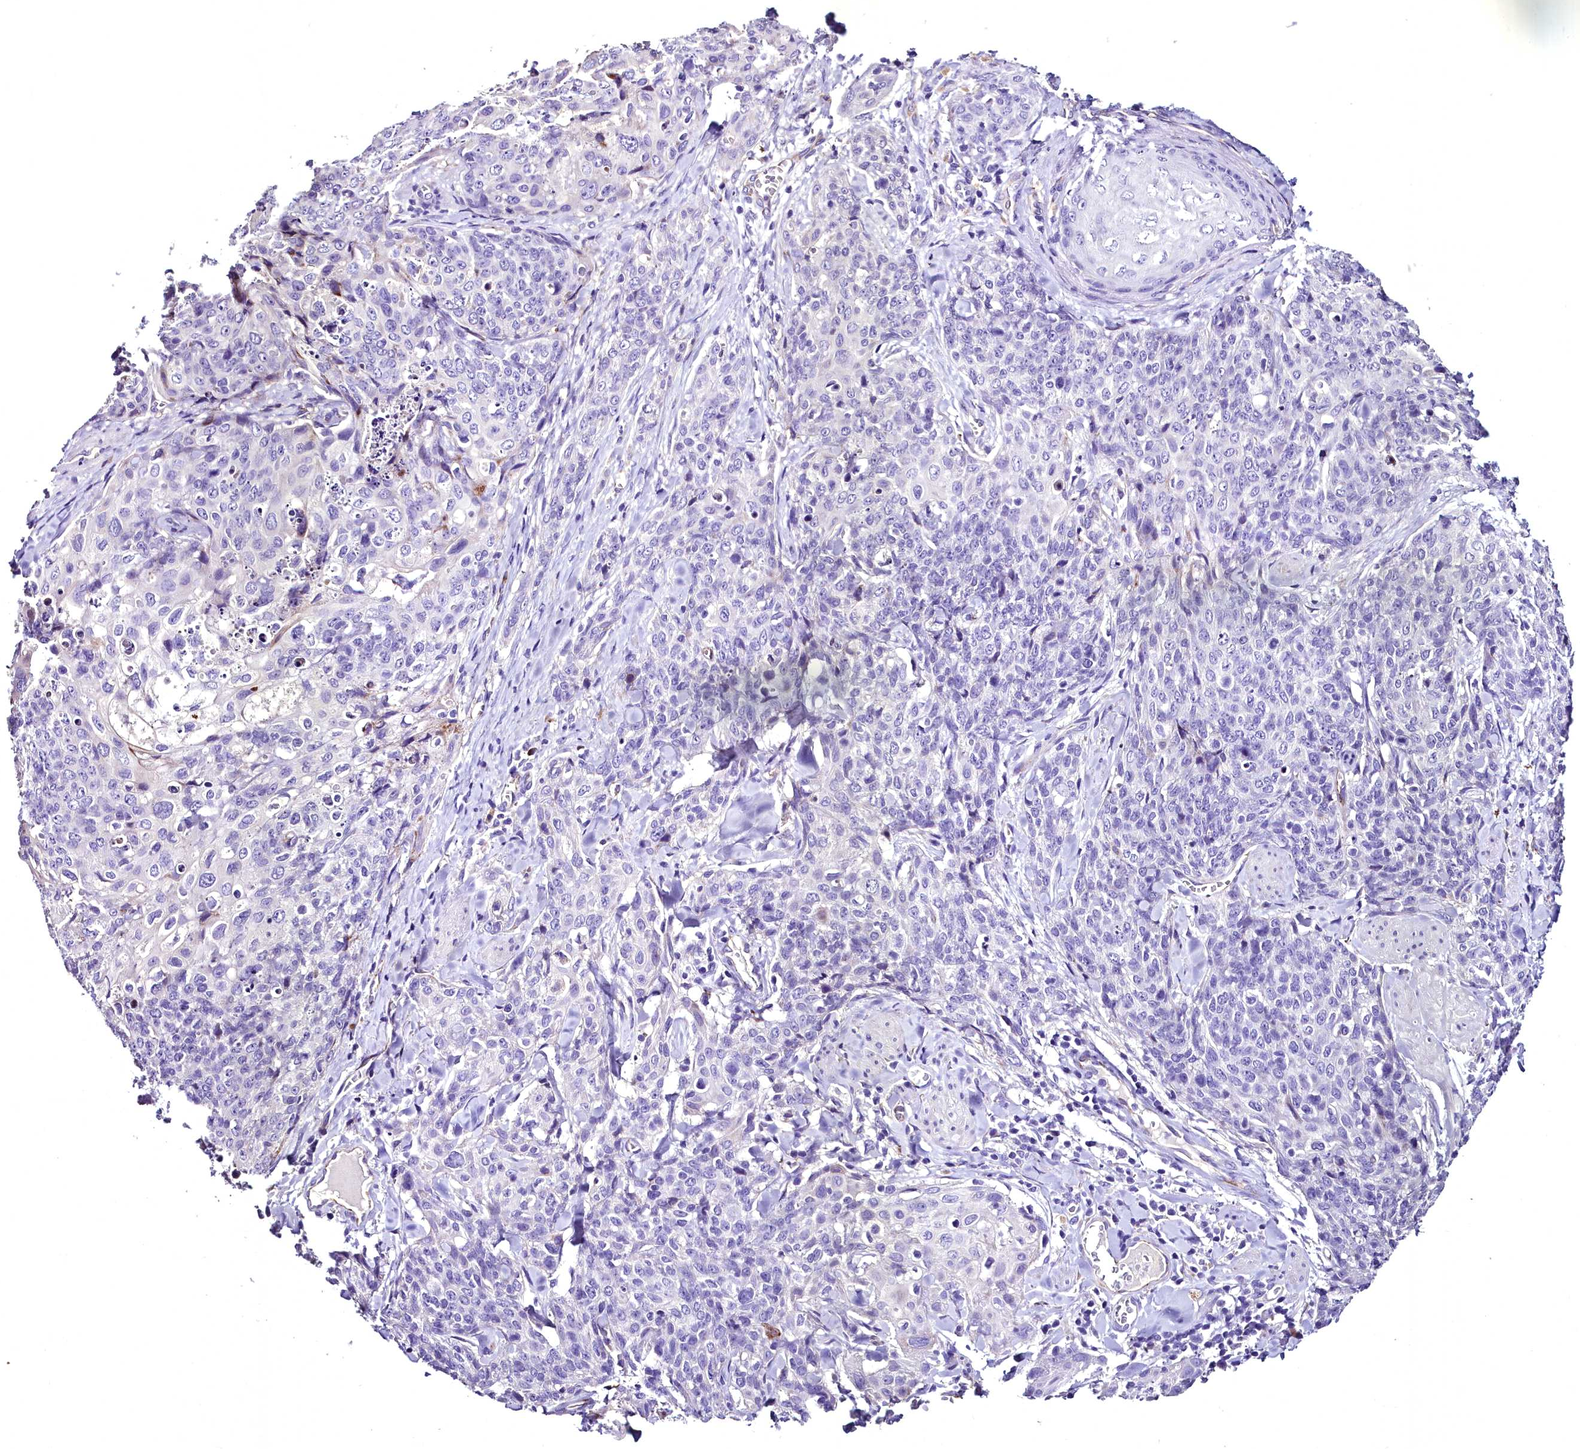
{"staining": {"intensity": "negative", "quantity": "none", "location": "none"}, "tissue": "skin cancer", "cell_type": "Tumor cells", "image_type": "cancer", "snomed": [{"axis": "morphology", "description": "Squamous cell carcinoma, NOS"}, {"axis": "topography", "description": "Skin"}, {"axis": "topography", "description": "Vulva"}], "caption": "DAB immunohistochemical staining of squamous cell carcinoma (skin) shows no significant expression in tumor cells.", "gene": "MS4A18", "patient": {"sex": "female", "age": 85}}